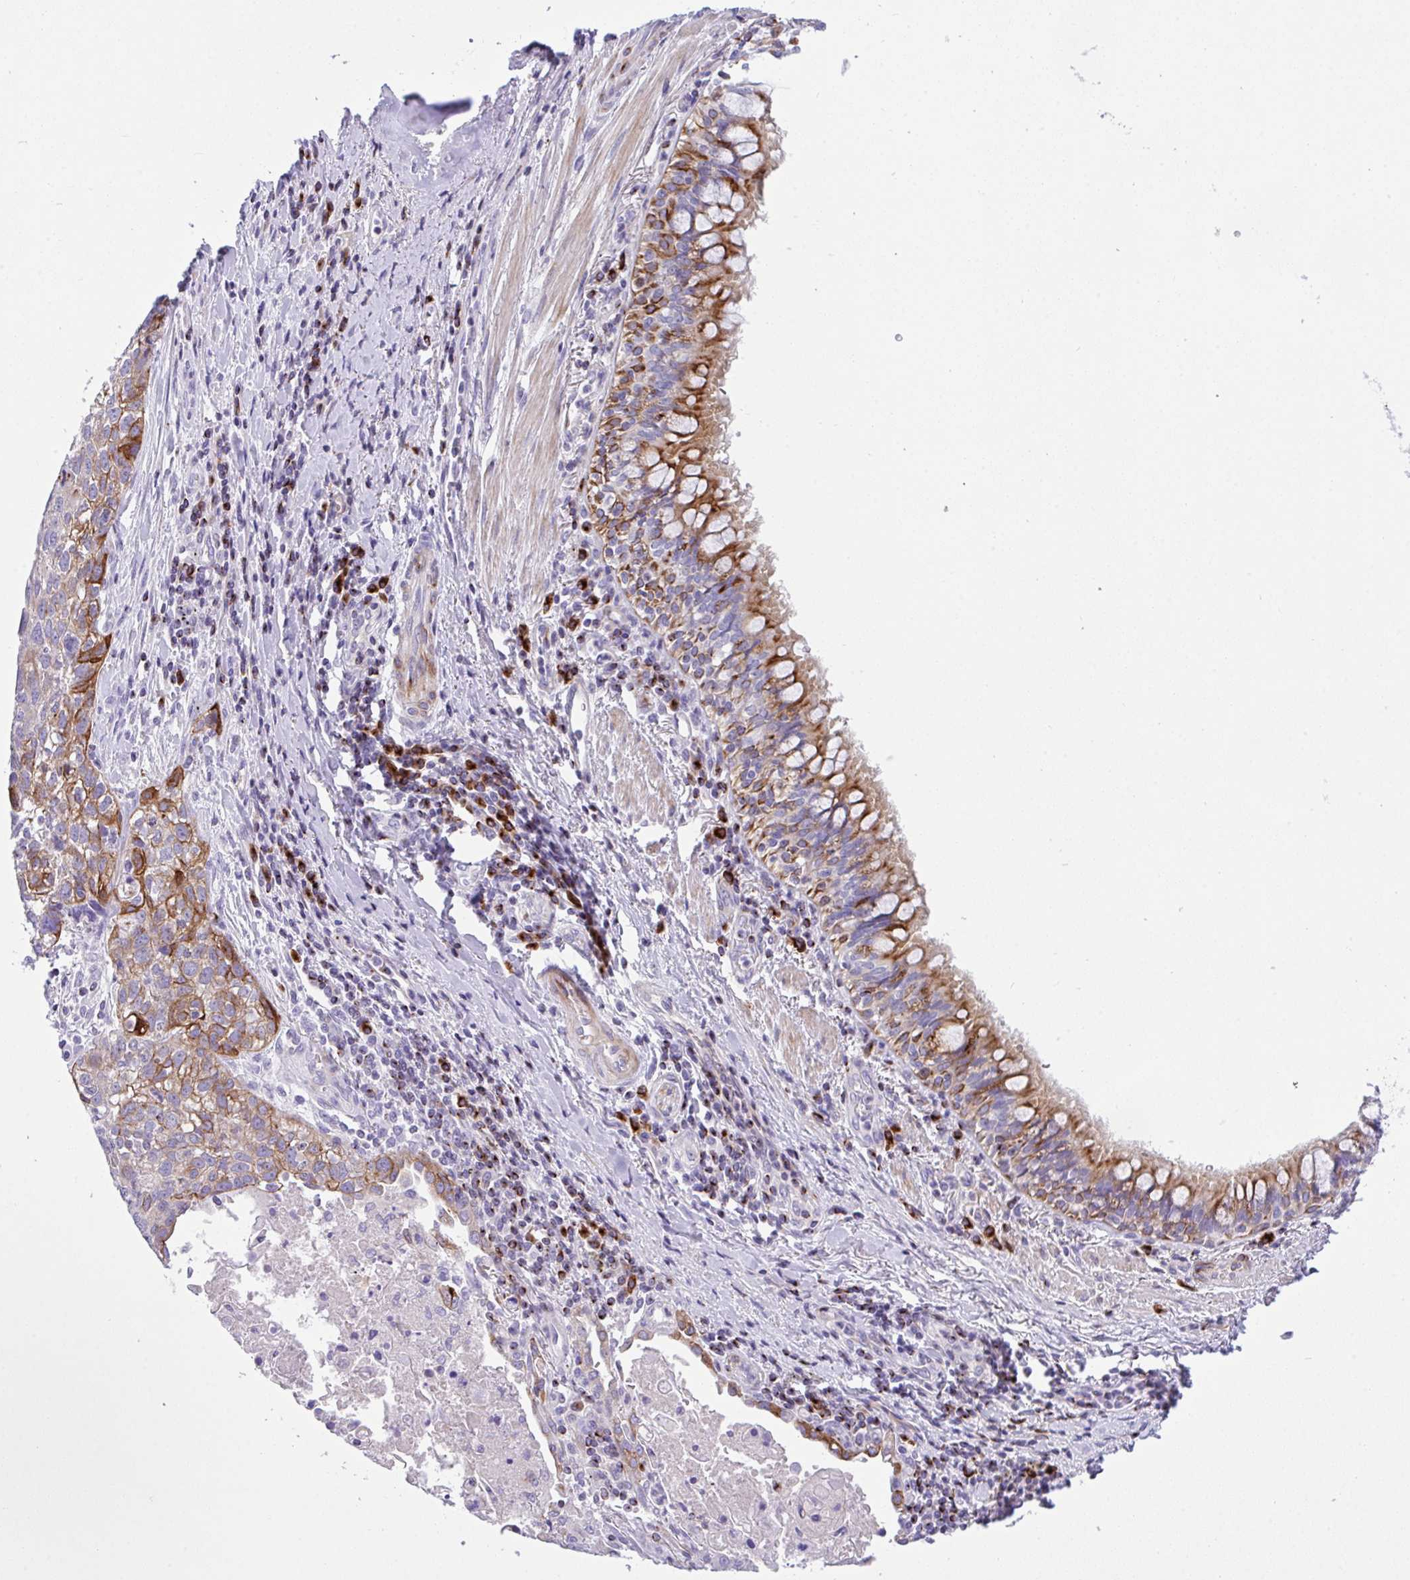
{"staining": {"intensity": "moderate", "quantity": "<25%", "location": "cytoplasmic/membranous"}, "tissue": "lung cancer", "cell_type": "Tumor cells", "image_type": "cancer", "snomed": [{"axis": "morphology", "description": "Squamous cell carcinoma, NOS"}, {"axis": "topography", "description": "Lung"}], "caption": "Protein expression analysis of lung squamous cell carcinoma exhibits moderate cytoplasmic/membranous positivity in approximately <25% of tumor cells.", "gene": "FBXL20", "patient": {"sex": "male", "age": 74}}